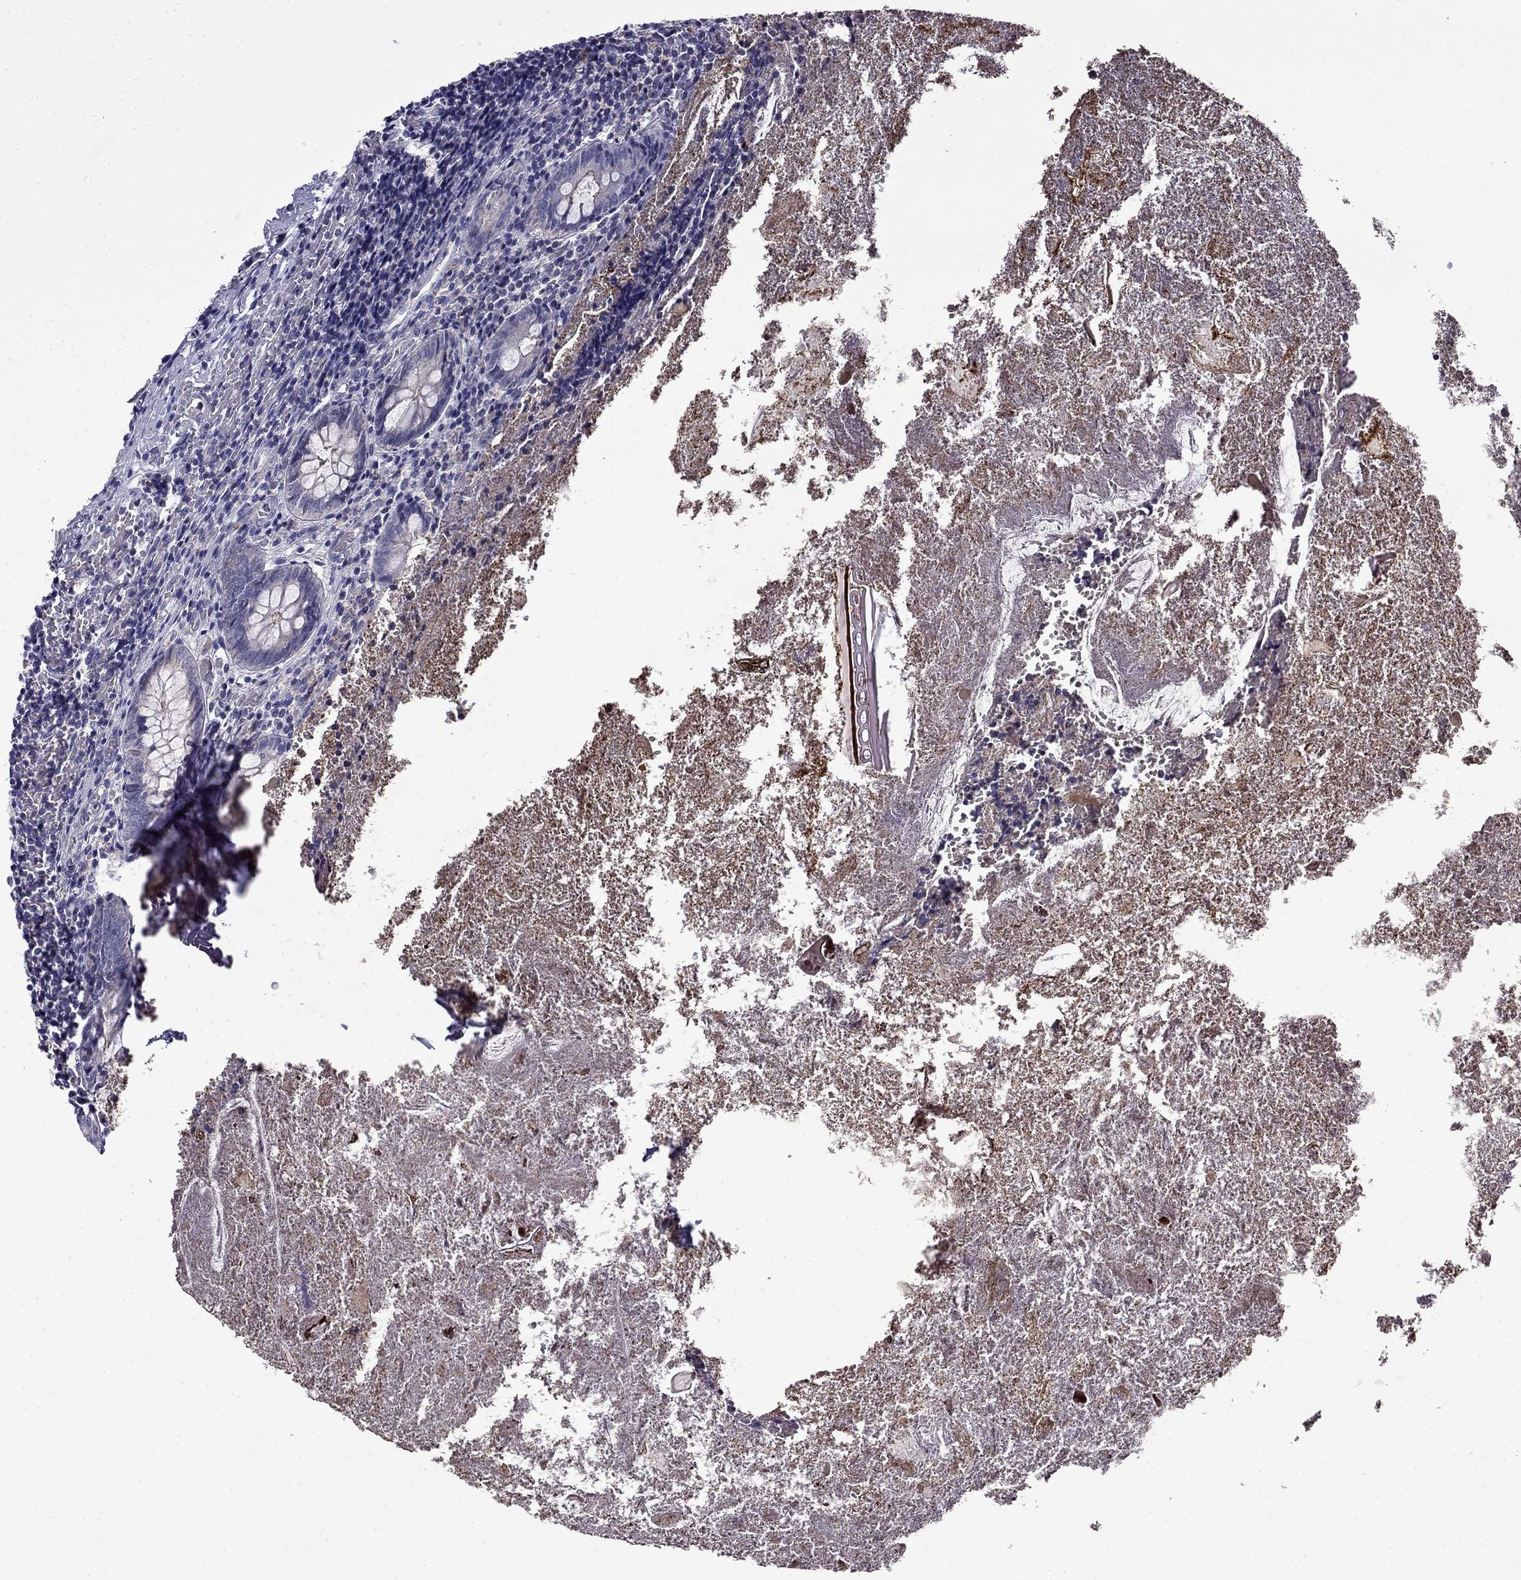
{"staining": {"intensity": "negative", "quantity": "none", "location": "none"}, "tissue": "appendix", "cell_type": "Glandular cells", "image_type": "normal", "snomed": [{"axis": "morphology", "description": "Normal tissue, NOS"}, {"axis": "topography", "description": "Appendix"}], "caption": "This is an immunohistochemistry histopathology image of benign appendix. There is no expression in glandular cells.", "gene": "PRR18", "patient": {"sex": "female", "age": 23}}